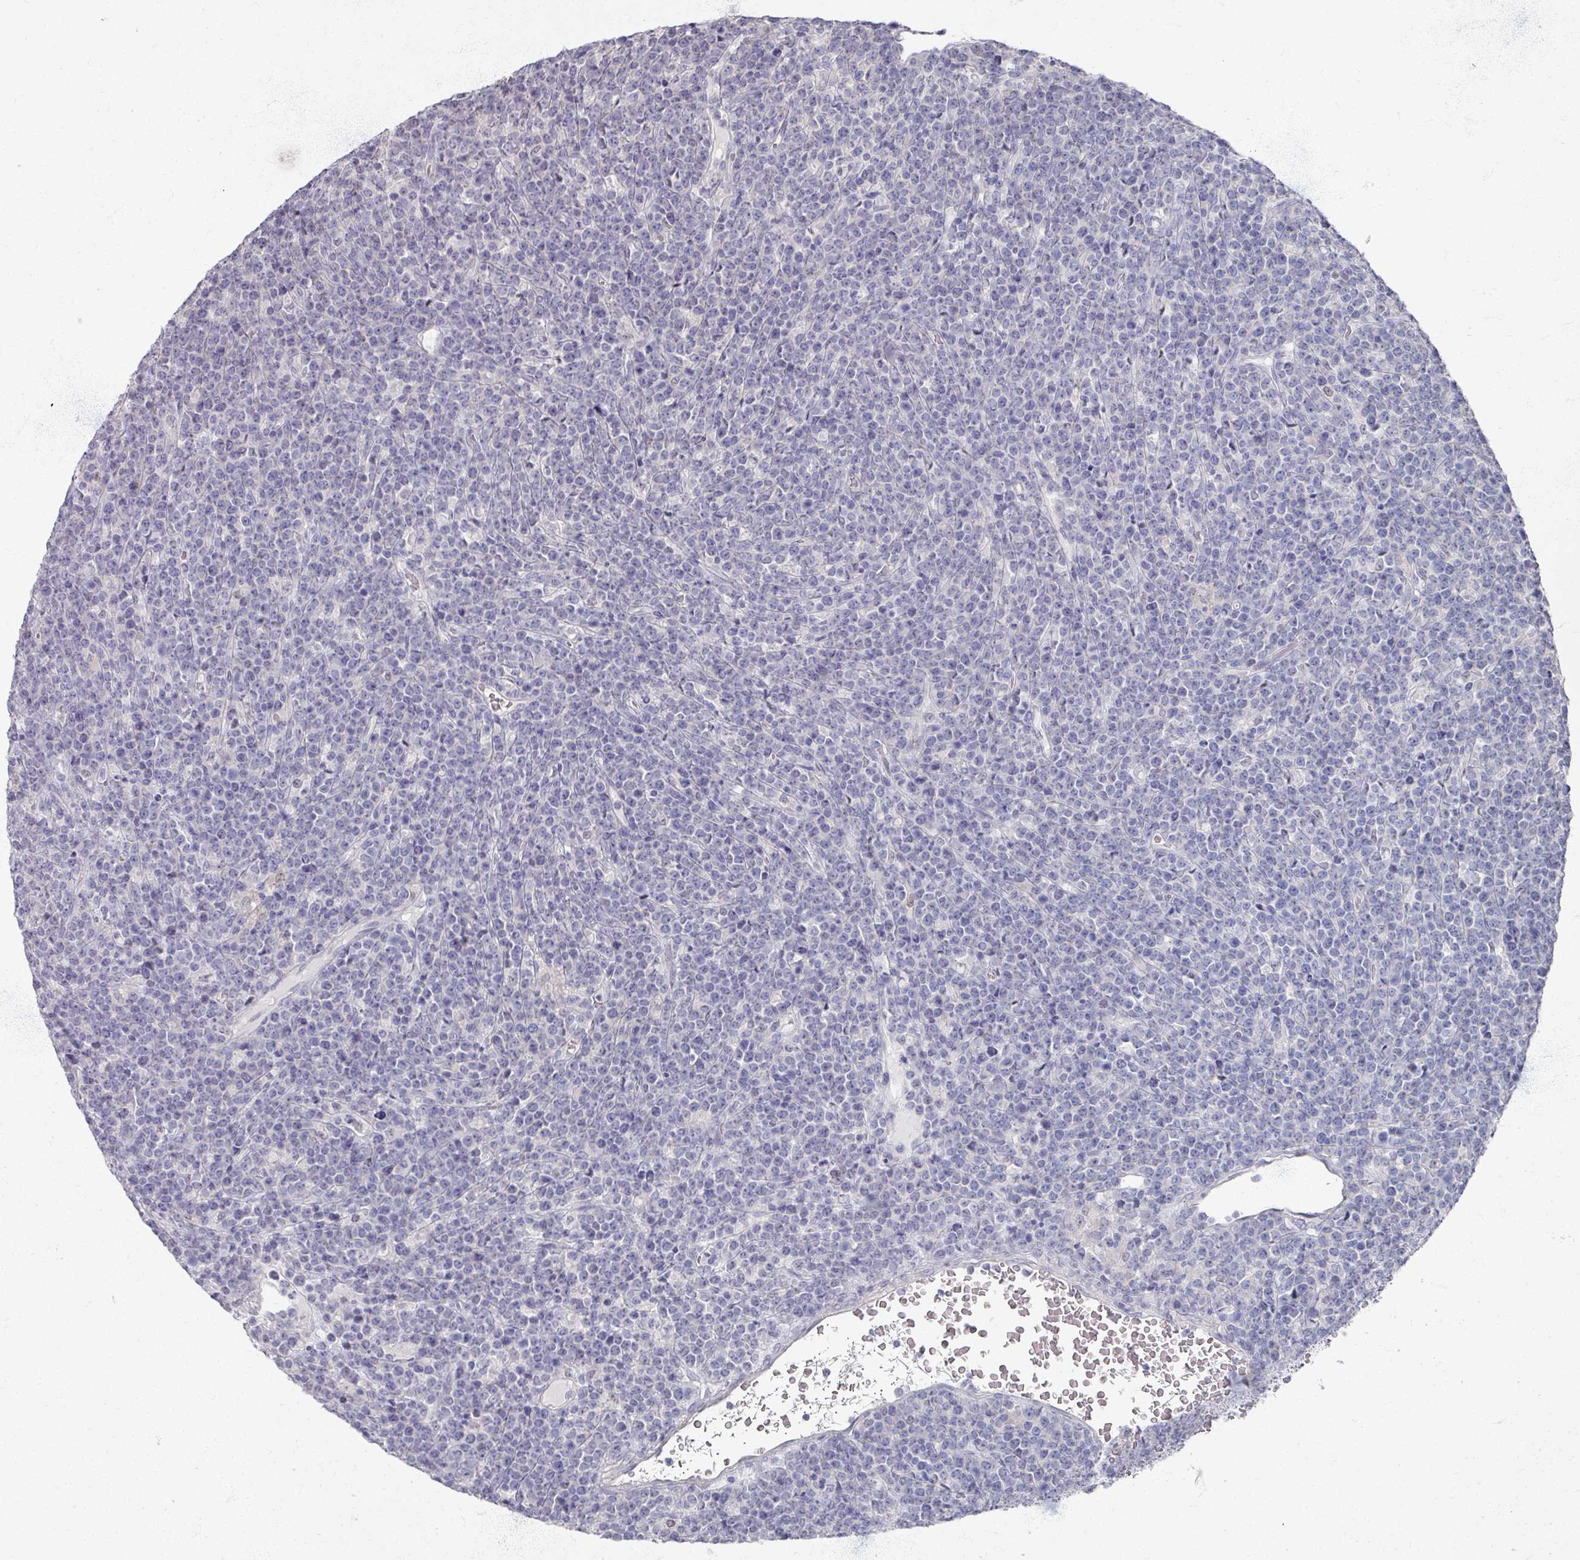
{"staining": {"intensity": "negative", "quantity": "none", "location": "none"}, "tissue": "lymphoma", "cell_type": "Tumor cells", "image_type": "cancer", "snomed": [{"axis": "morphology", "description": "Malignant lymphoma, non-Hodgkin's type, High grade"}, {"axis": "topography", "description": "Ovary"}], "caption": "High magnification brightfield microscopy of high-grade malignant lymphoma, non-Hodgkin's type stained with DAB (3,3'-diaminobenzidine) (brown) and counterstained with hematoxylin (blue): tumor cells show no significant positivity. The staining was performed using DAB (3,3'-diaminobenzidine) to visualize the protein expression in brown, while the nuclei were stained in blue with hematoxylin (Magnification: 20x).", "gene": "TTYH3", "patient": {"sex": "female", "age": 56}}